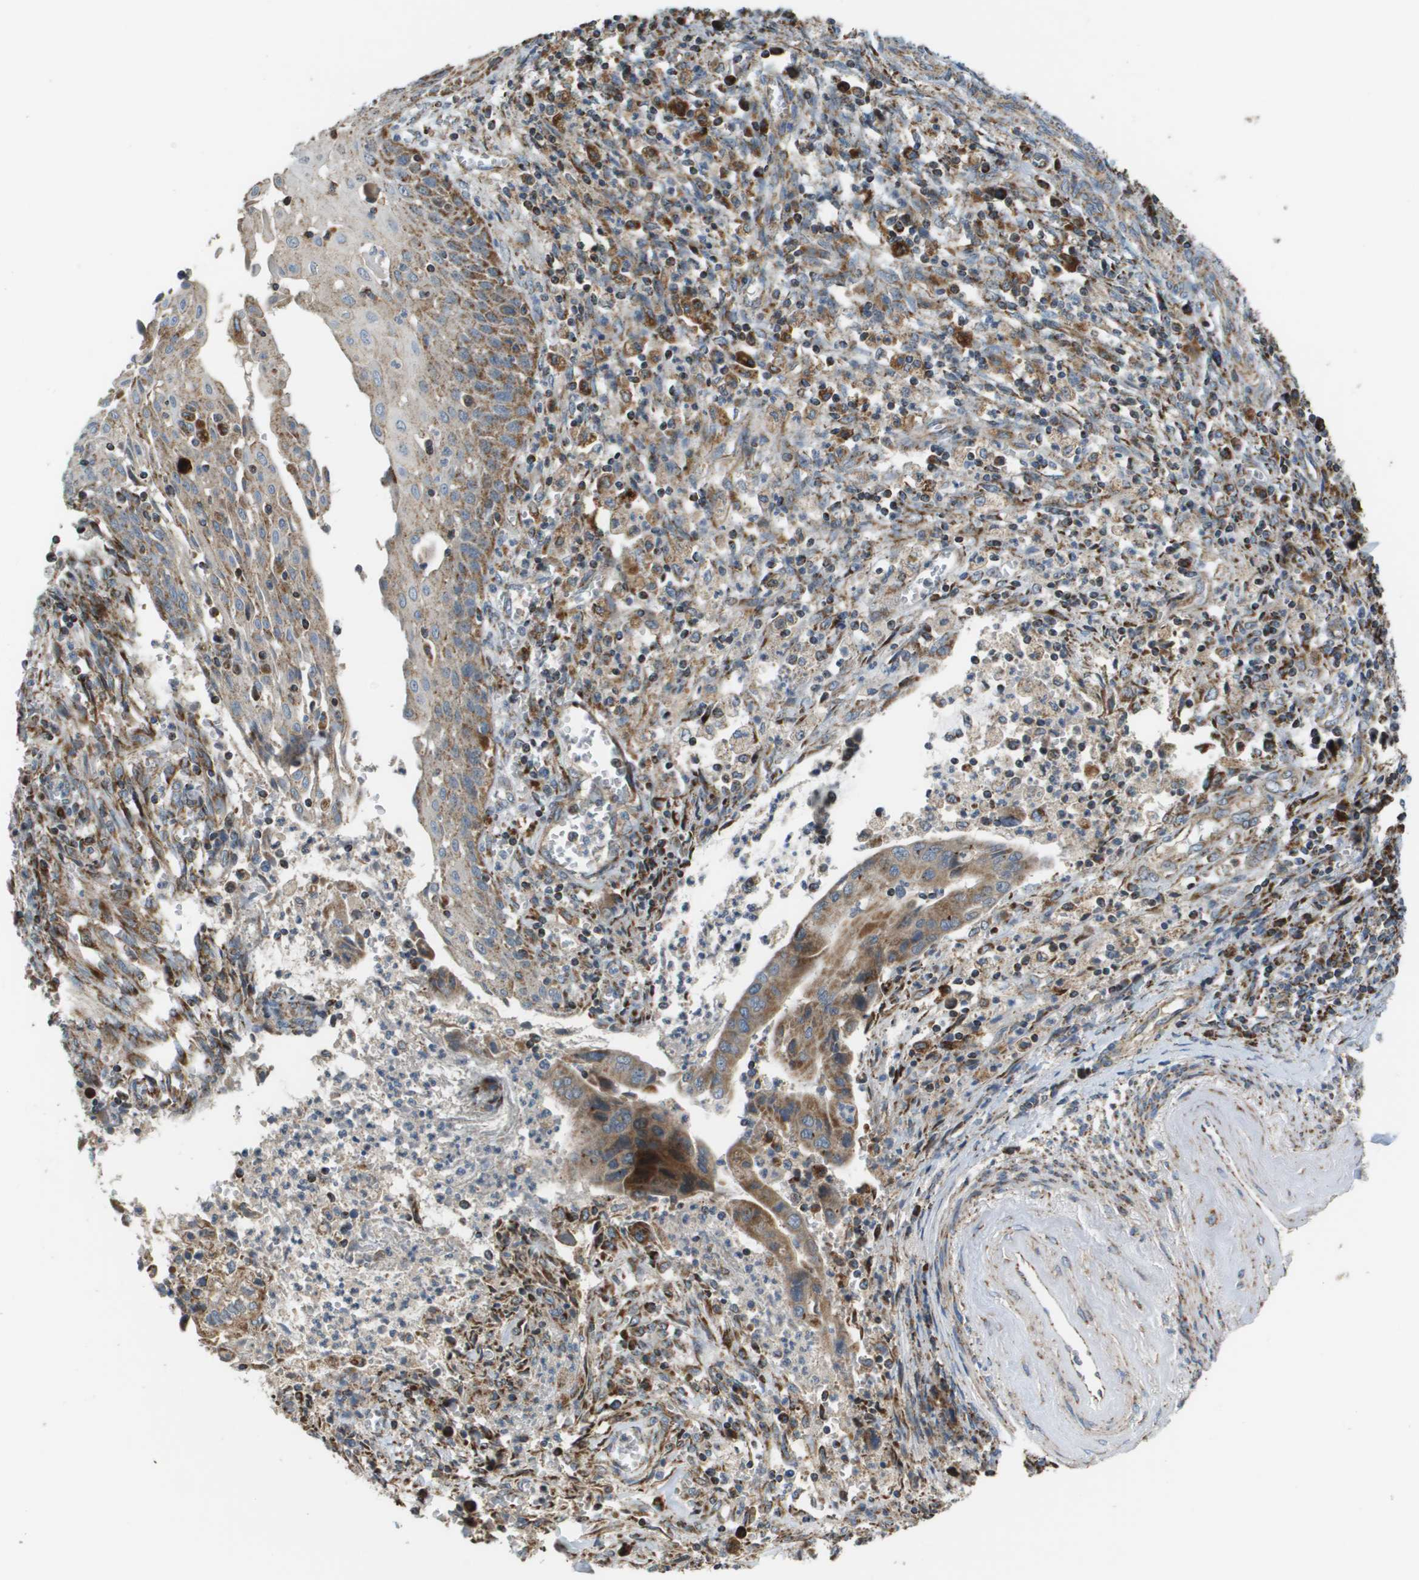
{"staining": {"intensity": "moderate", "quantity": ">75%", "location": "cytoplasmic/membranous"}, "tissue": "cervical cancer", "cell_type": "Tumor cells", "image_type": "cancer", "snomed": [{"axis": "morphology", "description": "Adenocarcinoma, NOS"}, {"axis": "topography", "description": "Cervix"}], "caption": "Immunohistochemistry (DAB) staining of cervical cancer reveals moderate cytoplasmic/membranous protein positivity in approximately >75% of tumor cells.", "gene": "NRK", "patient": {"sex": "female", "age": 44}}